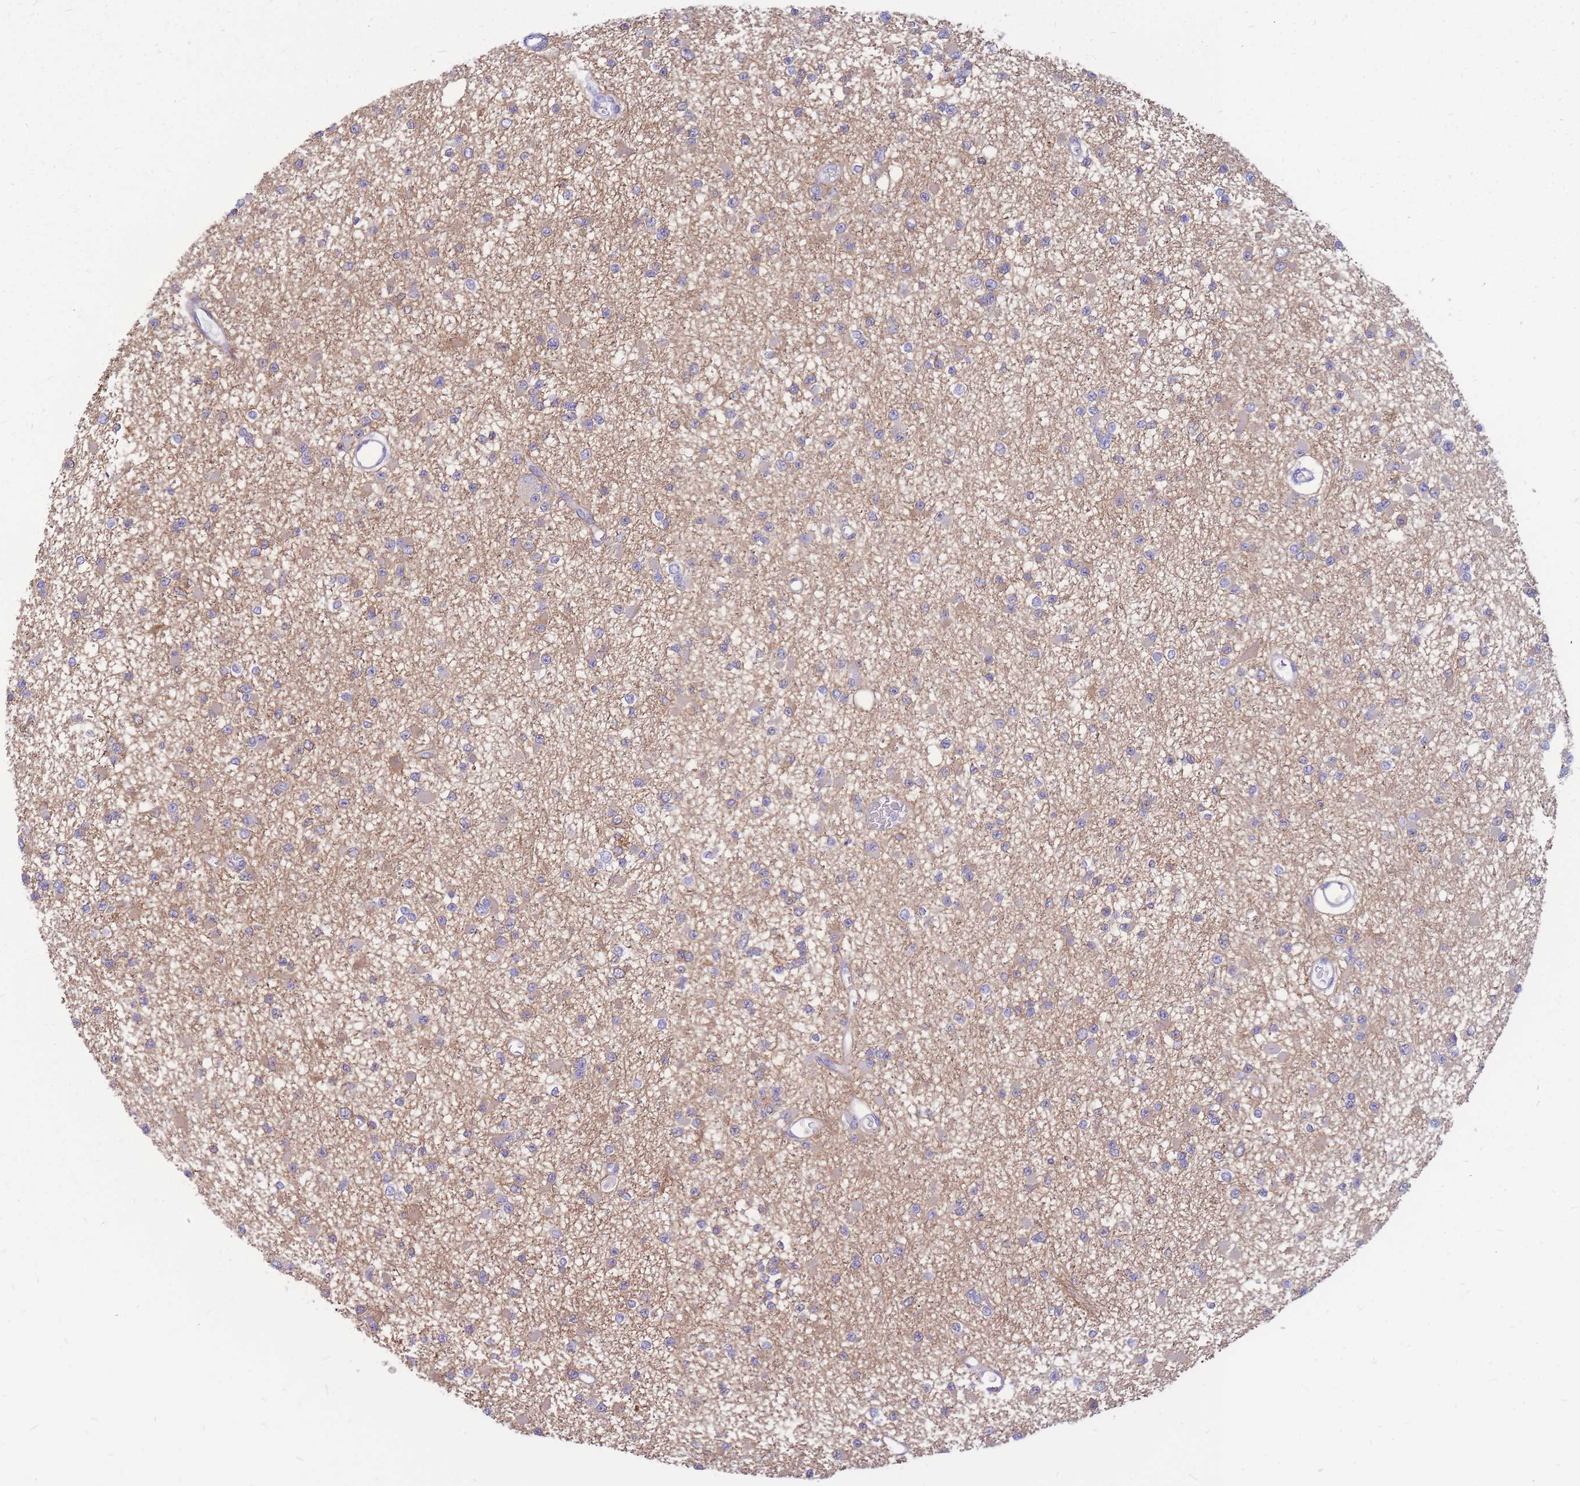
{"staining": {"intensity": "weak", "quantity": "25%-75%", "location": "cytoplasmic/membranous"}, "tissue": "glioma", "cell_type": "Tumor cells", "image_type": "cancer", "snomed": [{"axis": "morphology", "description": "Glioma, malignant, Low grade"}, {"axis": "topography", "description": "Brain"}], "caption": "A photomicrograph of glioma stained for a protein shows weak cytoplasmic/membranous brown staining in tumor cells.", "gene": "ADD2", "patient": {"sex": "female", "age": 22}}